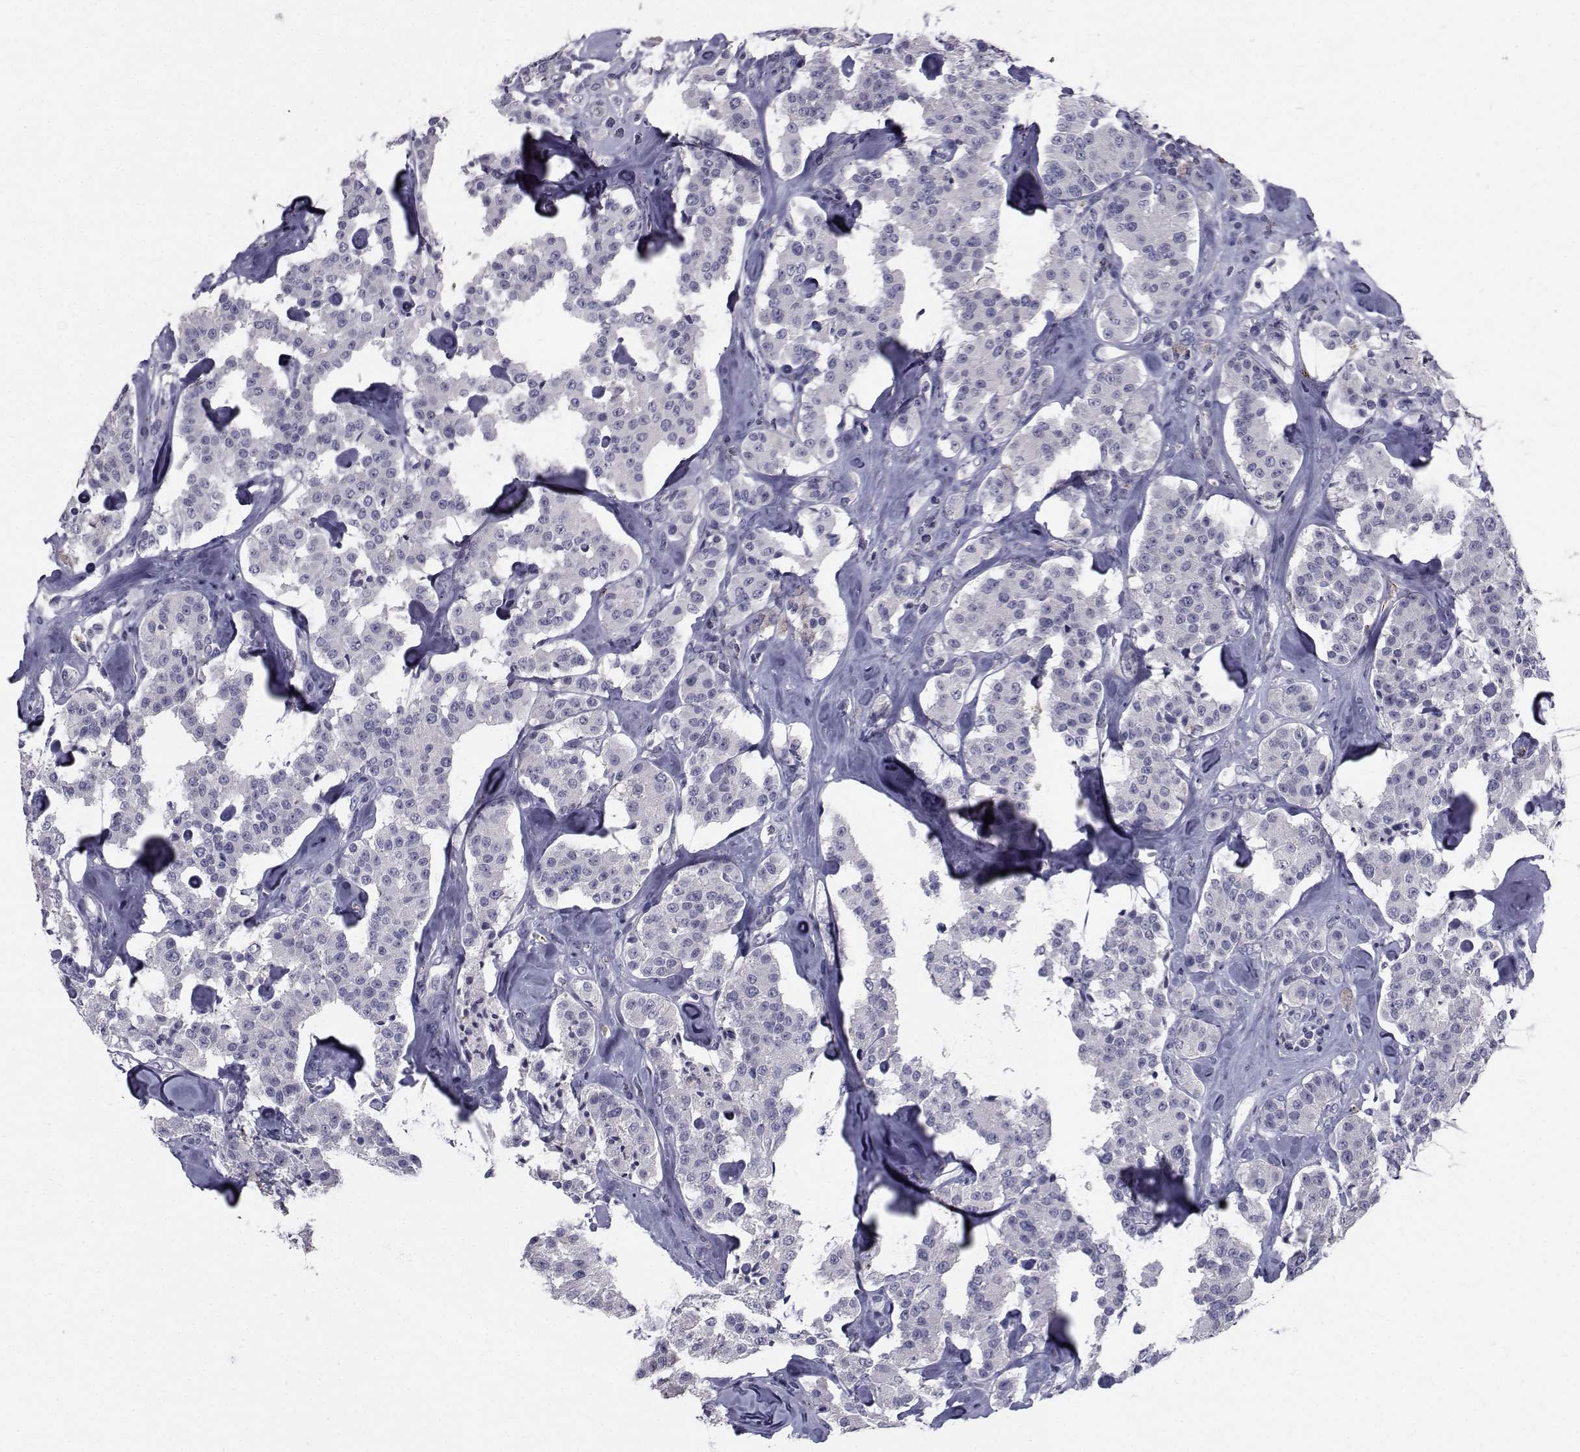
{"staining": {"intensity": "negative", "quantity": "none", "location": "none"}, "tissue": "carcinoid", "cell_type": "Tumor cells", "image_type": "cancer", "snomed": [{"axis": "morphology", "description": "Carcinoid, malignant, NOS"}, {"axis": "topography", "description": "Pancreas"}], "caption": "IHC of human carcinoid shows no expression in tumor cells.", "gene": "CHRNA1", "patient": {"sex": "male", "age": 41}}